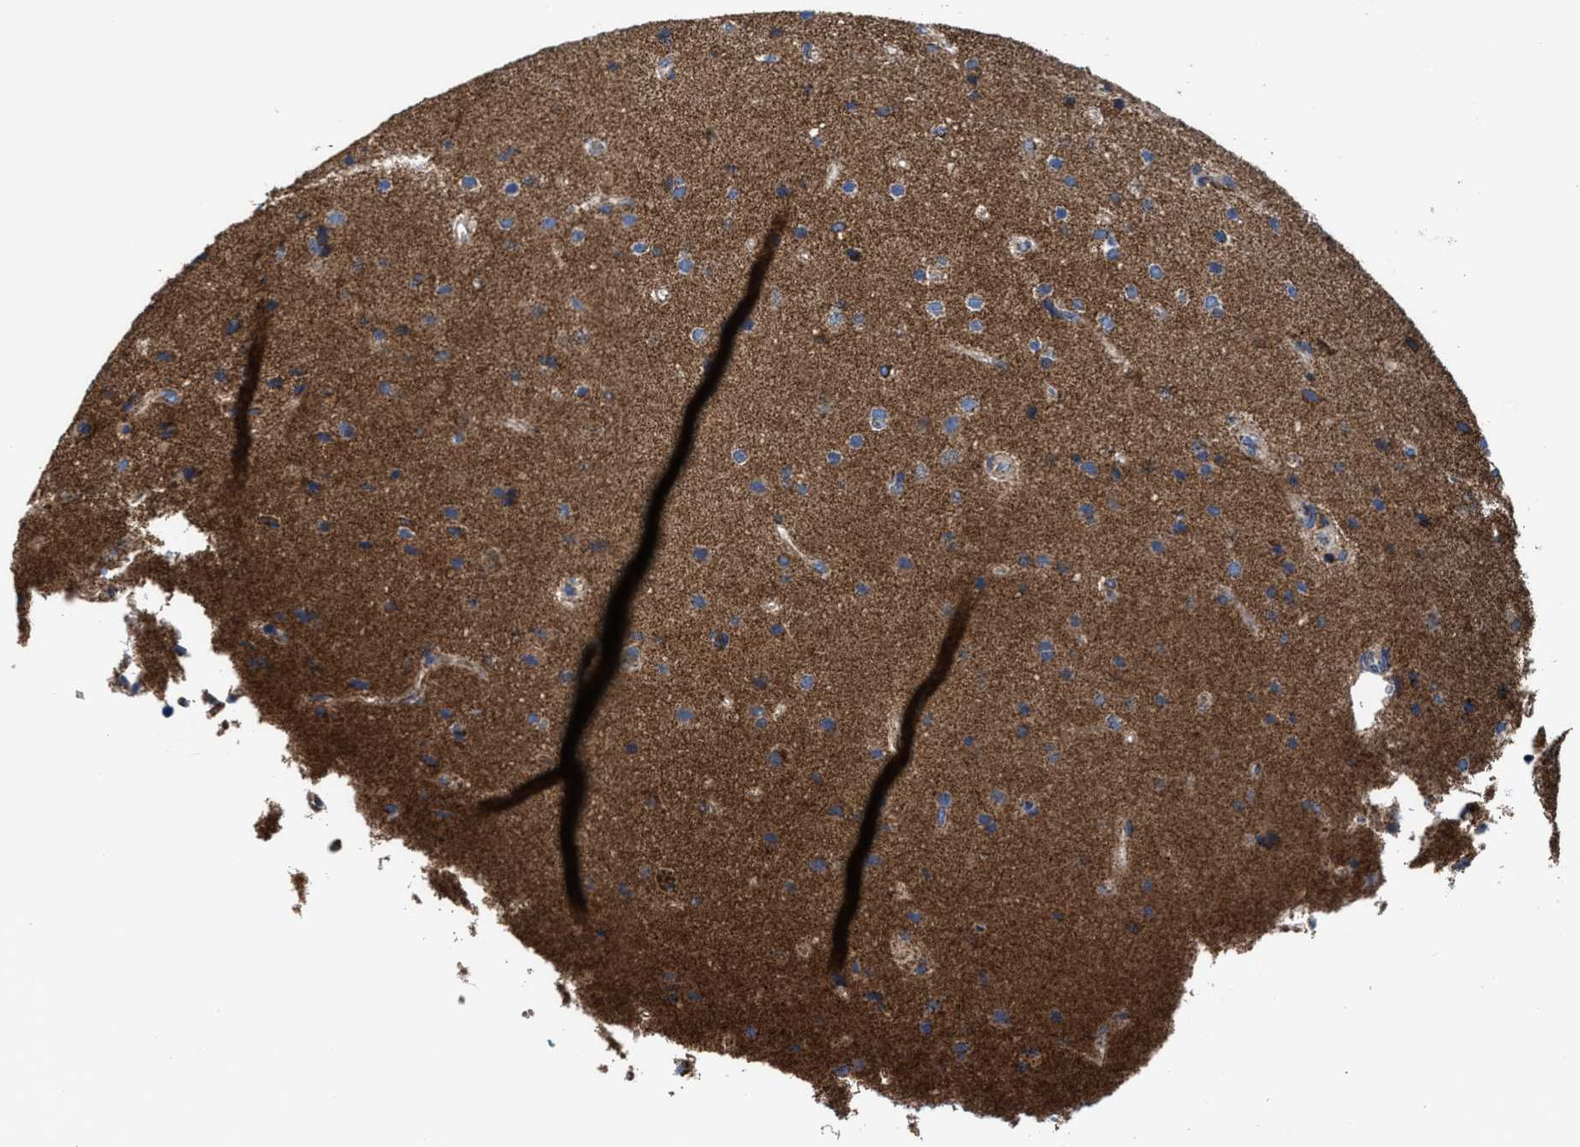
{"staining": {"intensity": "moderate", "quantity": "25%-75%", "location": "cytoplasmic/membranous"}, "tissue": "glioma", "cell_type": "Tumor cells", "image_type": "cancer", "snomed": [{"axis": "morphology", "description": "Glioma, malignant, High grade"}, {"axis": "topography", "description": "Brain"}], "caption": "DAB (3,3'-diaminobenzidine) immunohistochemical staining of malignant glioma (high-grade) demonstrates moderate cytoplasmic/membranous protein staining in about 25%-75% of tumor cells. The protein of interest is stained brown, and the nuclei are stained in blue (DAB (3,3'-diaminobenzidine) IHC with brightfield microscopy, high magnification).", "gene": "MECR", "patient": {"sex": "male", "age": 72}}